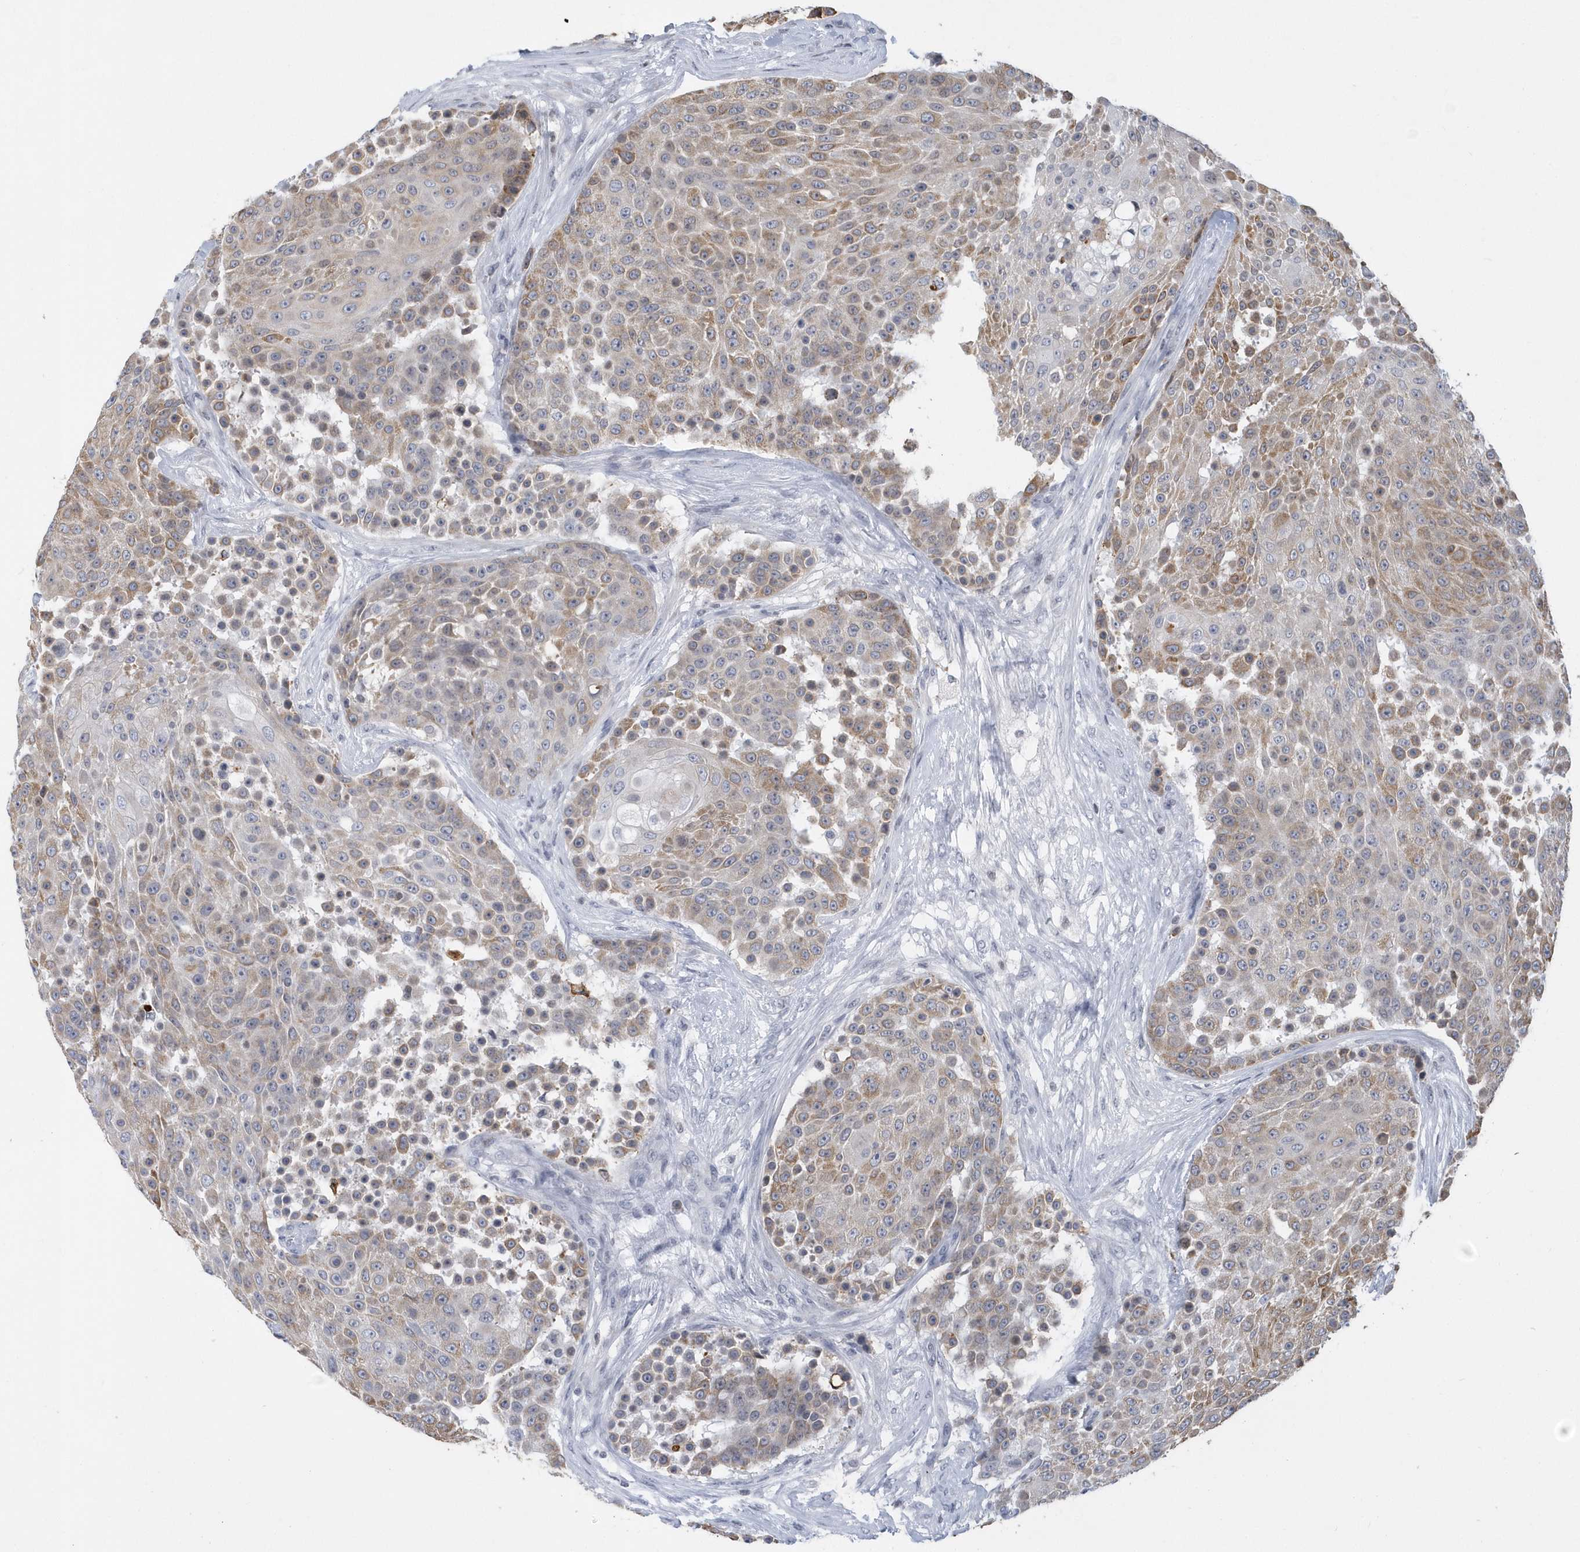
{"staining": {"intensity": "moderate", "quantity": "25%-75%", "location": "cytoplasmic/membranous"}, "tissue": "urothelial cancer", "cell_type": "Tumor cells", "image_type": "cancer", "snomed": [{"axis": "morphology", "description": "Urothelial carcinoma, High grade"}, {"axis": "topography", "description": "Urinary bladder"}], "caption": "A high-resolution micrograph shows immunohistochemistry staining of urothelial carcinoma (high-grade), which displays moderate cytoplasmic/membranous staining in approximately 25%-75% of tumor cells.", "gene": "VWA5B2", "patient": {"sex": "female", "age": 63}}